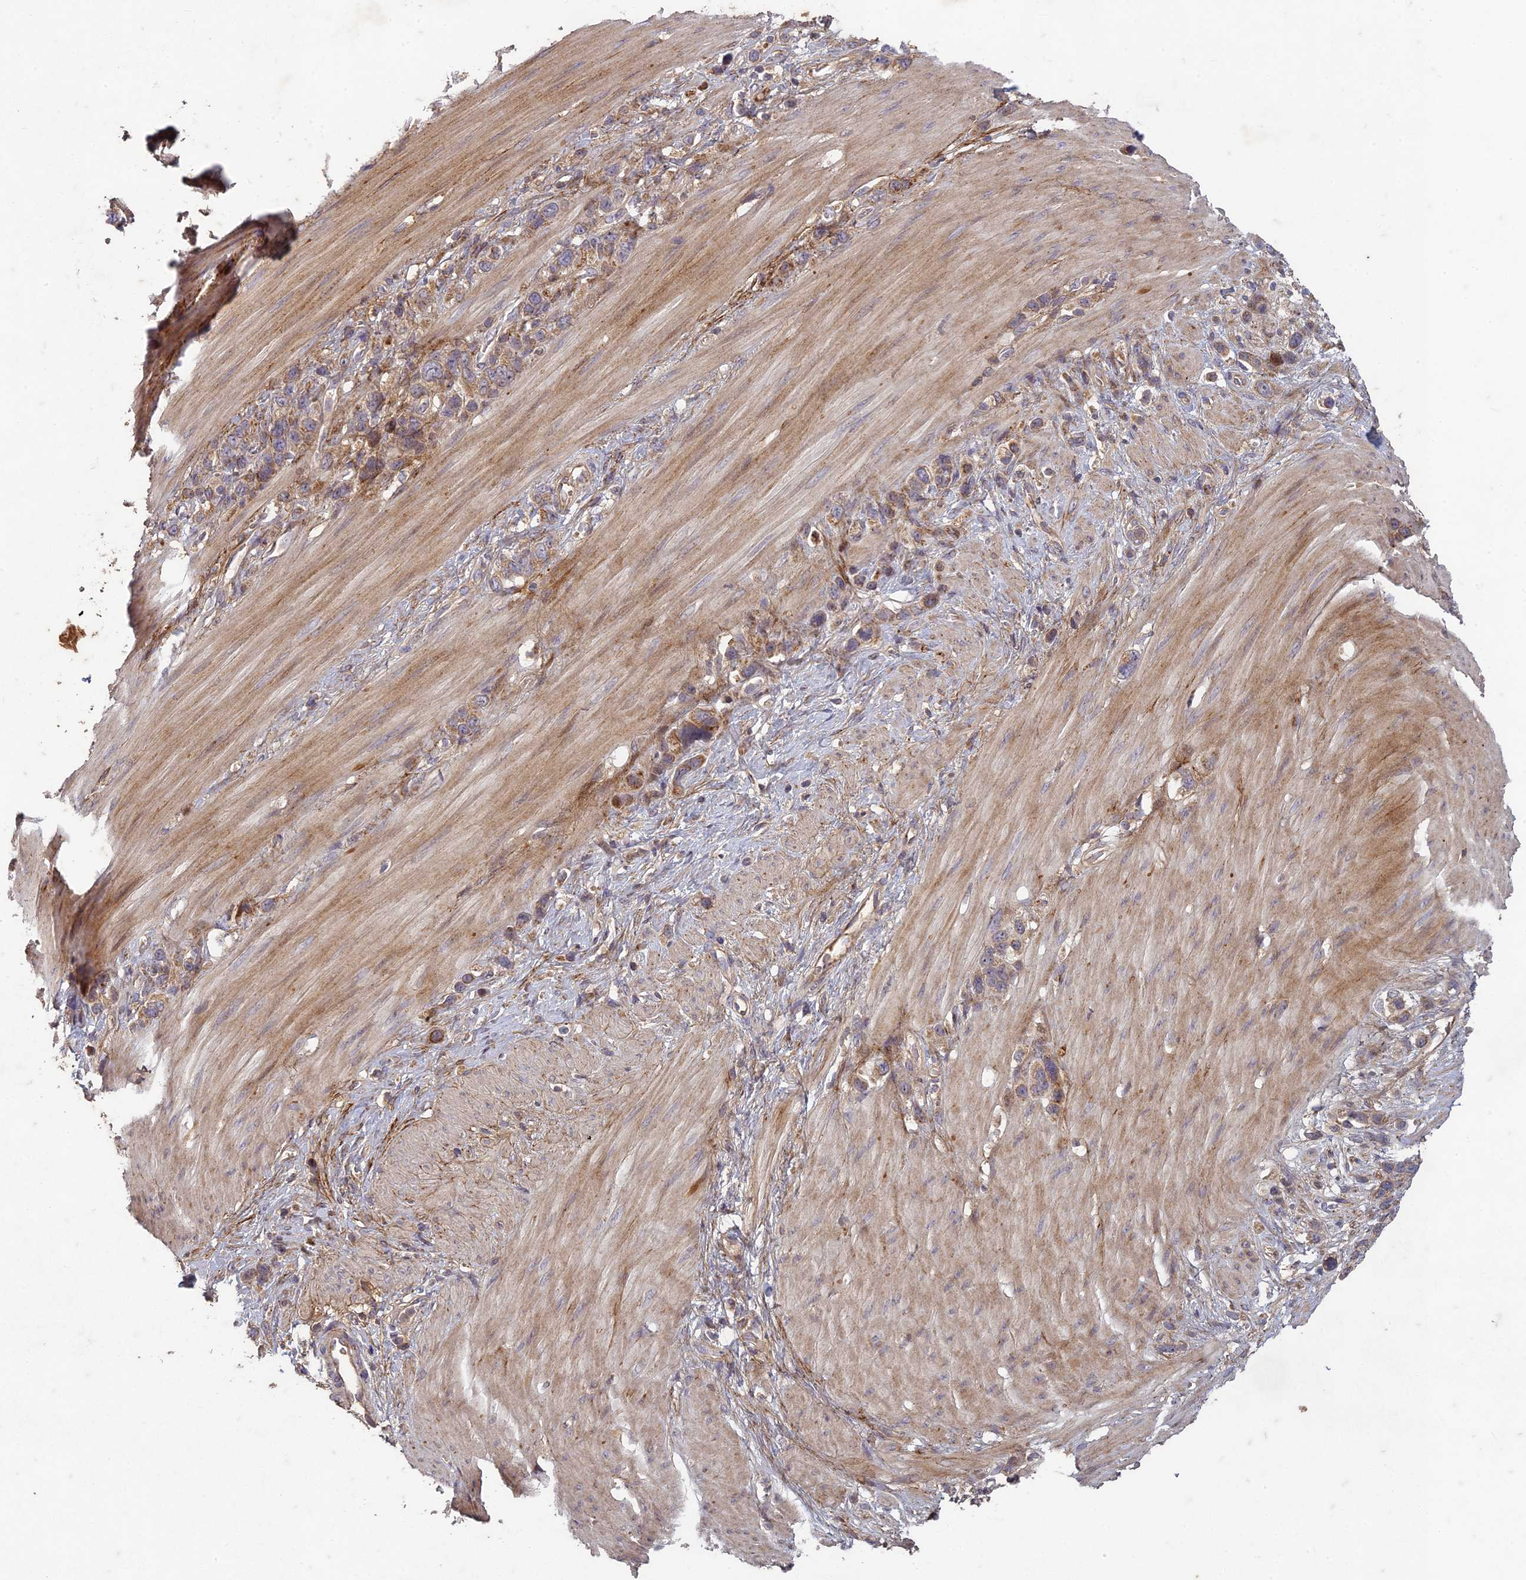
{"staining": {"intensity": "moderate", "quantity": ">75%", "location": "cytoplasmic/membranous"}, "tissue": "stomach cancer", "cell_type": "Tumor cells", "image_type": "cancer", "snomed": [{"axis": "morphology", "description": "Adenocarcinoma, NOS"}, {"axis": "morphology", "description": "Adenocarcinoma, High grade"}, {"axis": "topography", "description": "Stomach, upper"}, {"axis": "topography", "description": "Stomach, lower"}], "caption": "This micrograph demonstrates immunohistochemistry (IHC) staining of human stomach cancer, with medium moderate cytoplasmic/membranous expression in approximately >75% of tumor cells.", "gene": "TCF25", "patient": {"sex": "female", "age": 65}}